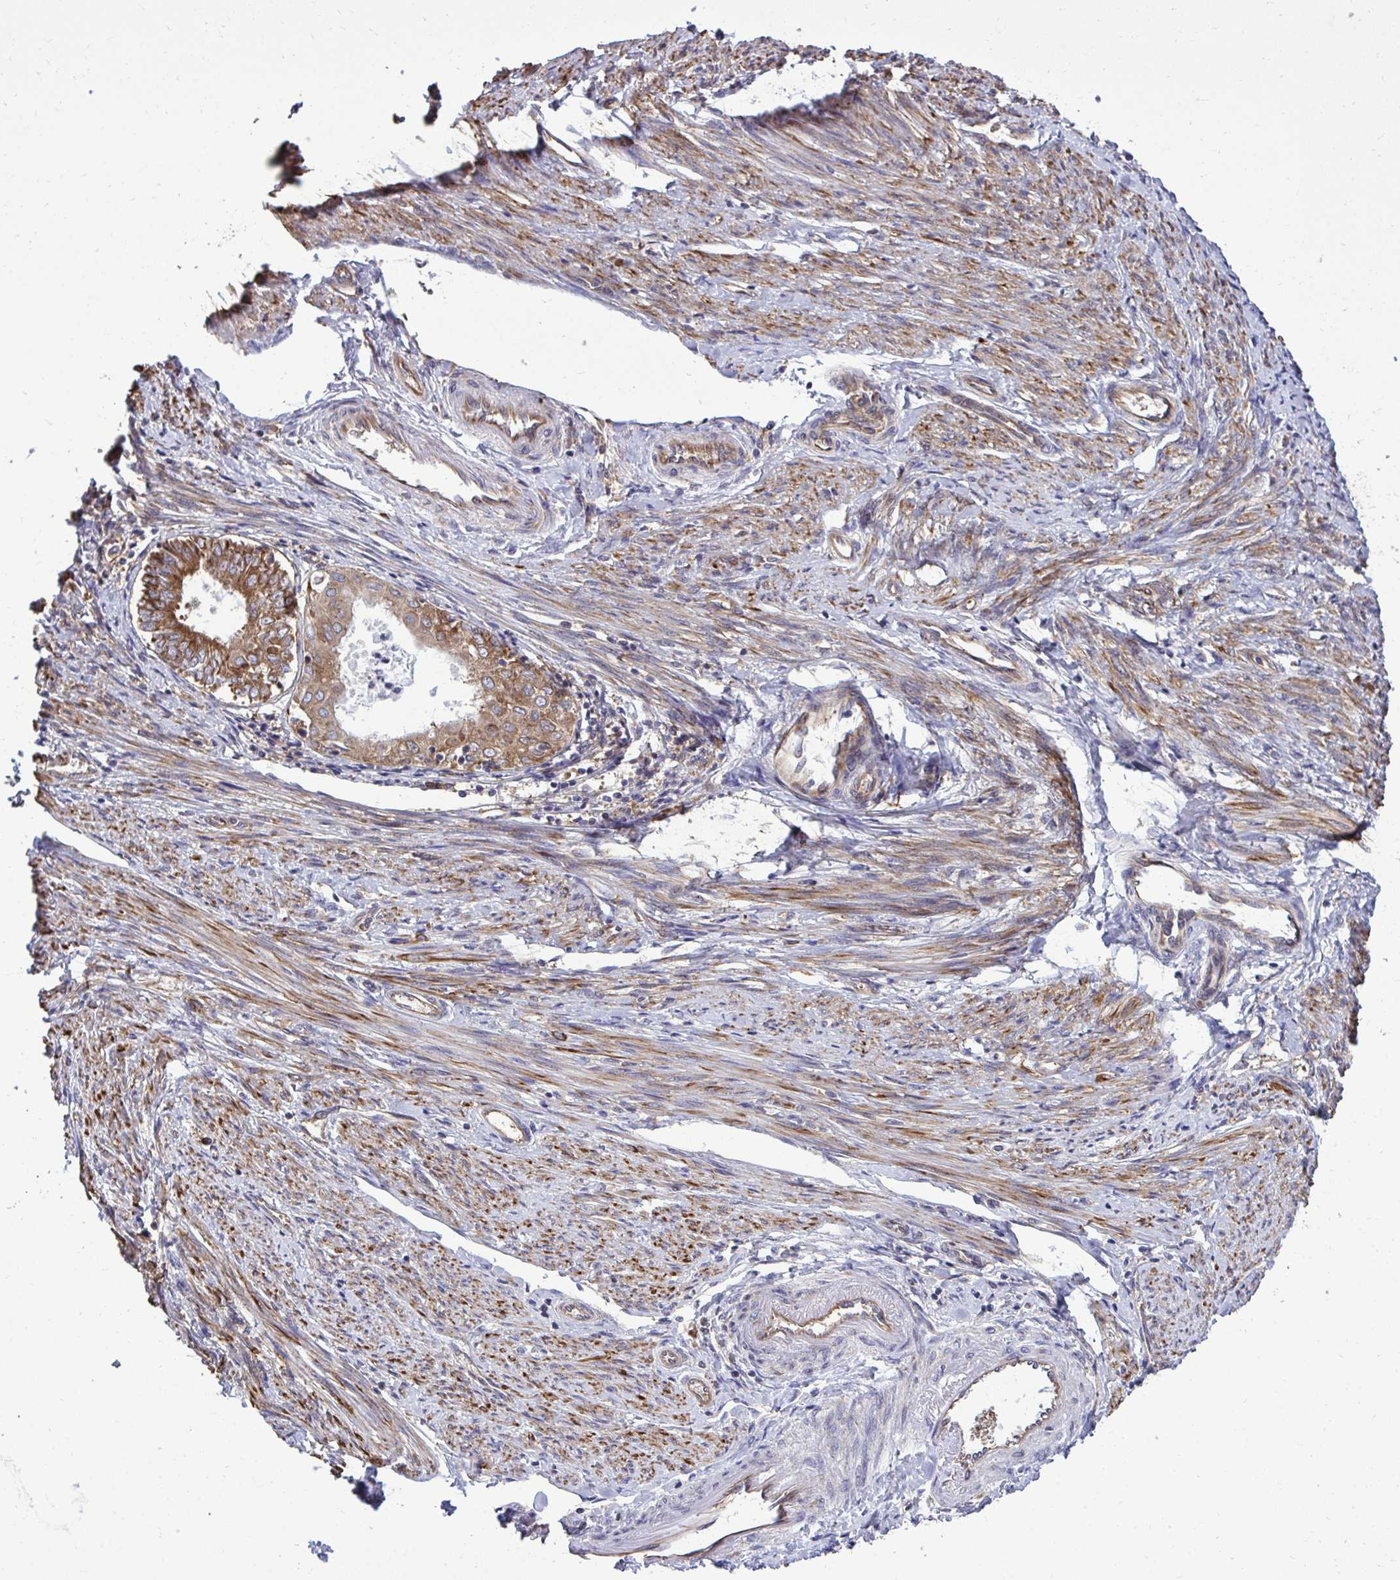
{"staining": {"intensity": "strong", "quantity": ">75%", "location": "cytoplasmic/membranous"}, "tissue": "endometrial cancer", "cell_type": "Tumor cells", "image_type": "cancer", "snomed": [{"axis": "morphology", "description": "Adenocarcinoma, NOS"}, {"axis": "topography", "description": "Endometrium"}], "caption": "This photomicrograph exhibits immunohistochemistry staining of adenocarcinoma (endometrial), with high strong cytoplasmic/membranous positivity in approximately >75% of tumor cells.", "gene": "RPS15", "patient": {"sex": "female", "age": 68}}